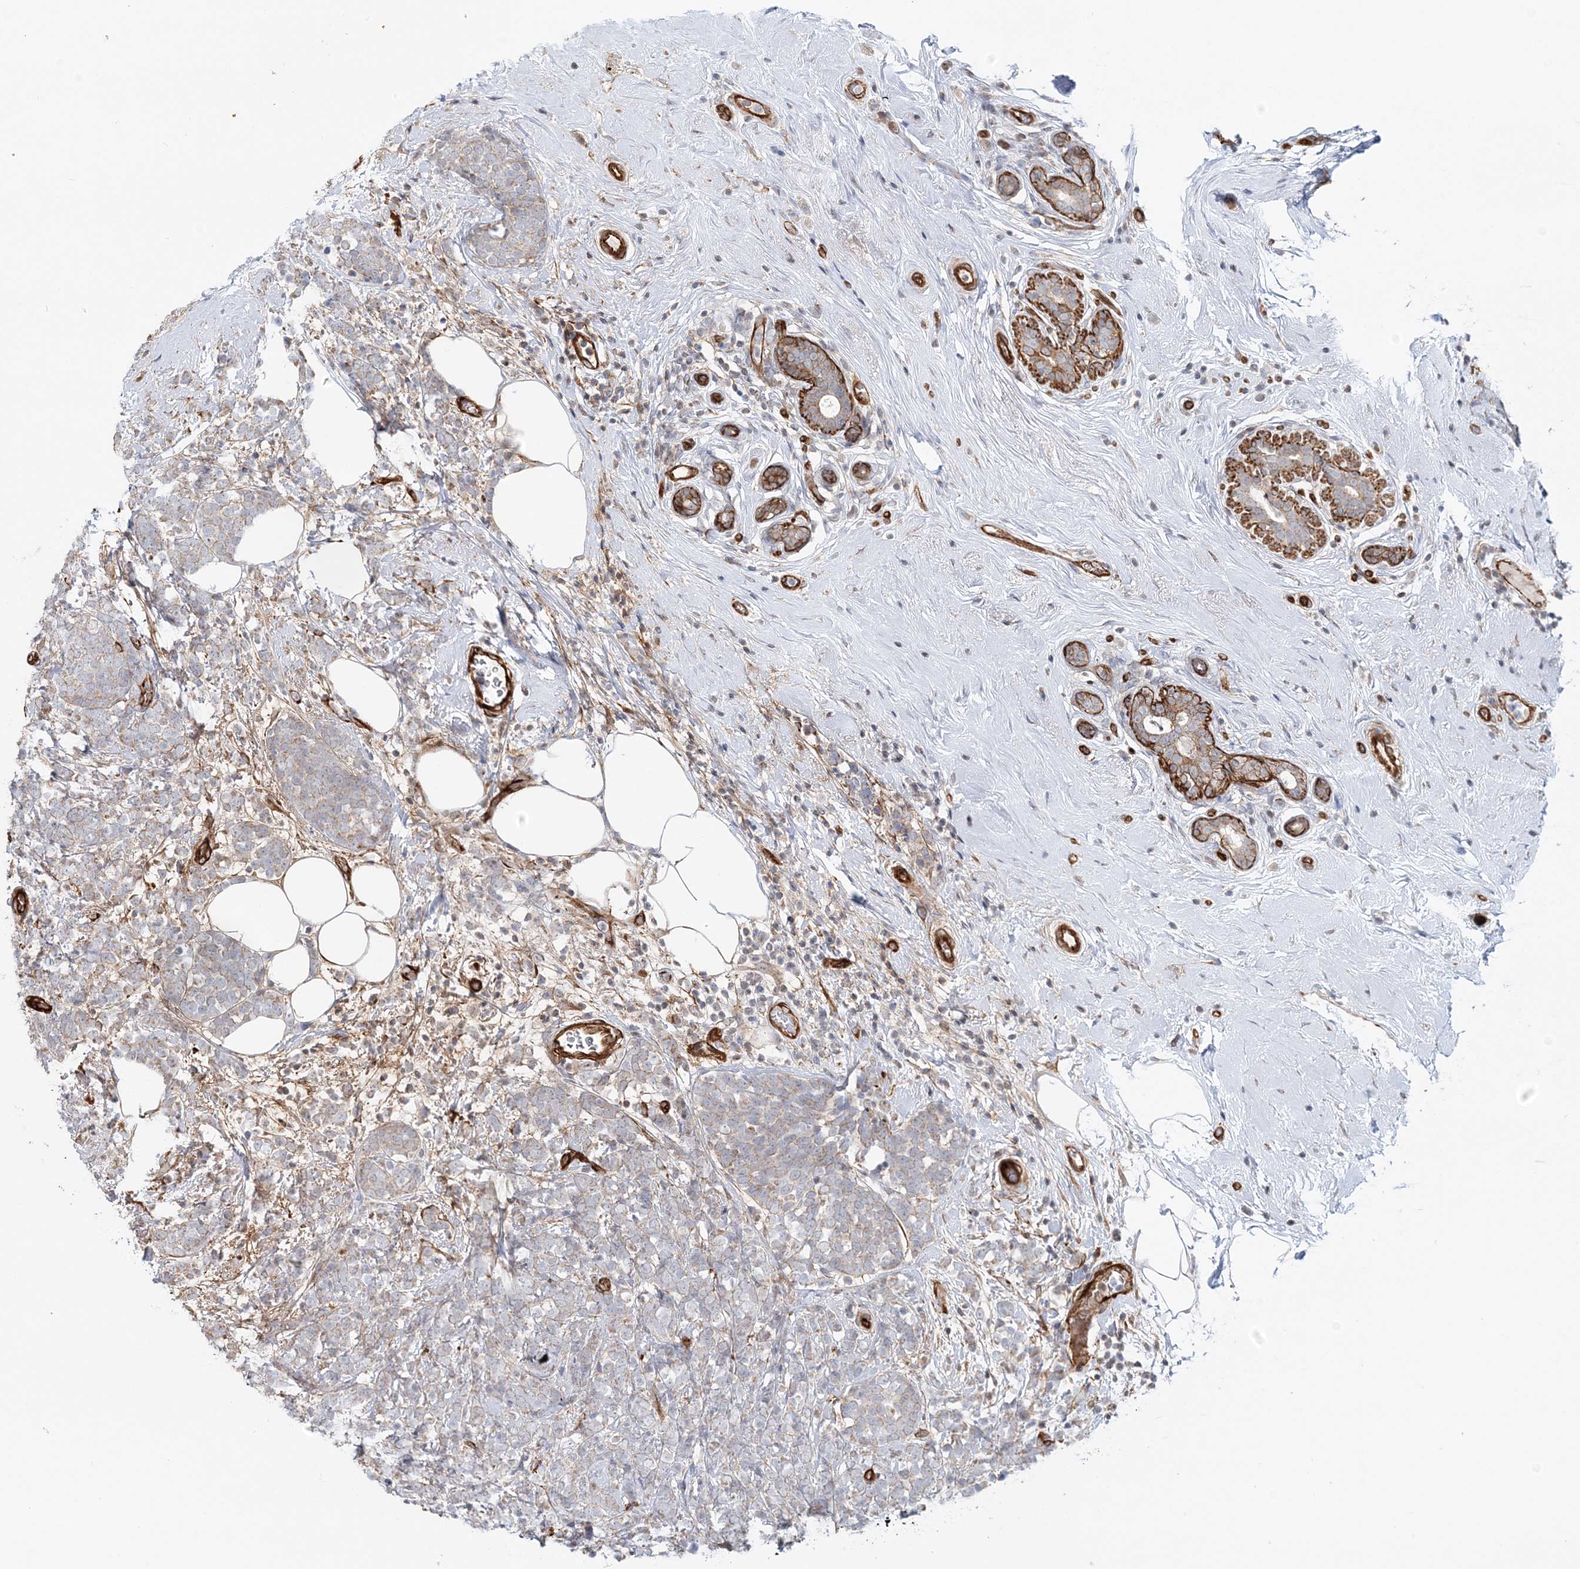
{"staining": {"intensity": "negative", "quantity": "none", "location": "none"}, "tissue": "breast cancer", "cell_type": "Tumor cells", "image_type": "cancer", "snomed": [{"axis": "morphology", "description": "Lobular carcinoma"}, {"axis": "topography", "description": "Breast"}], "caption": "High magnification brightfield microscopy of lobular carcinoma (breast) stained with DAB (3,3'-diaminobenzidine) (brown) and counterstained with hematoxylin (blue): tumor cells show no significant expression. Brightfield microscopy of IHC stained with DAB (3,3'-diaminobenzidine) (brown) and hematoxylin (blue), captured at high magnification.", "gene": "AFAP1L2", "patient": {"sex": "female", "age": 58}}